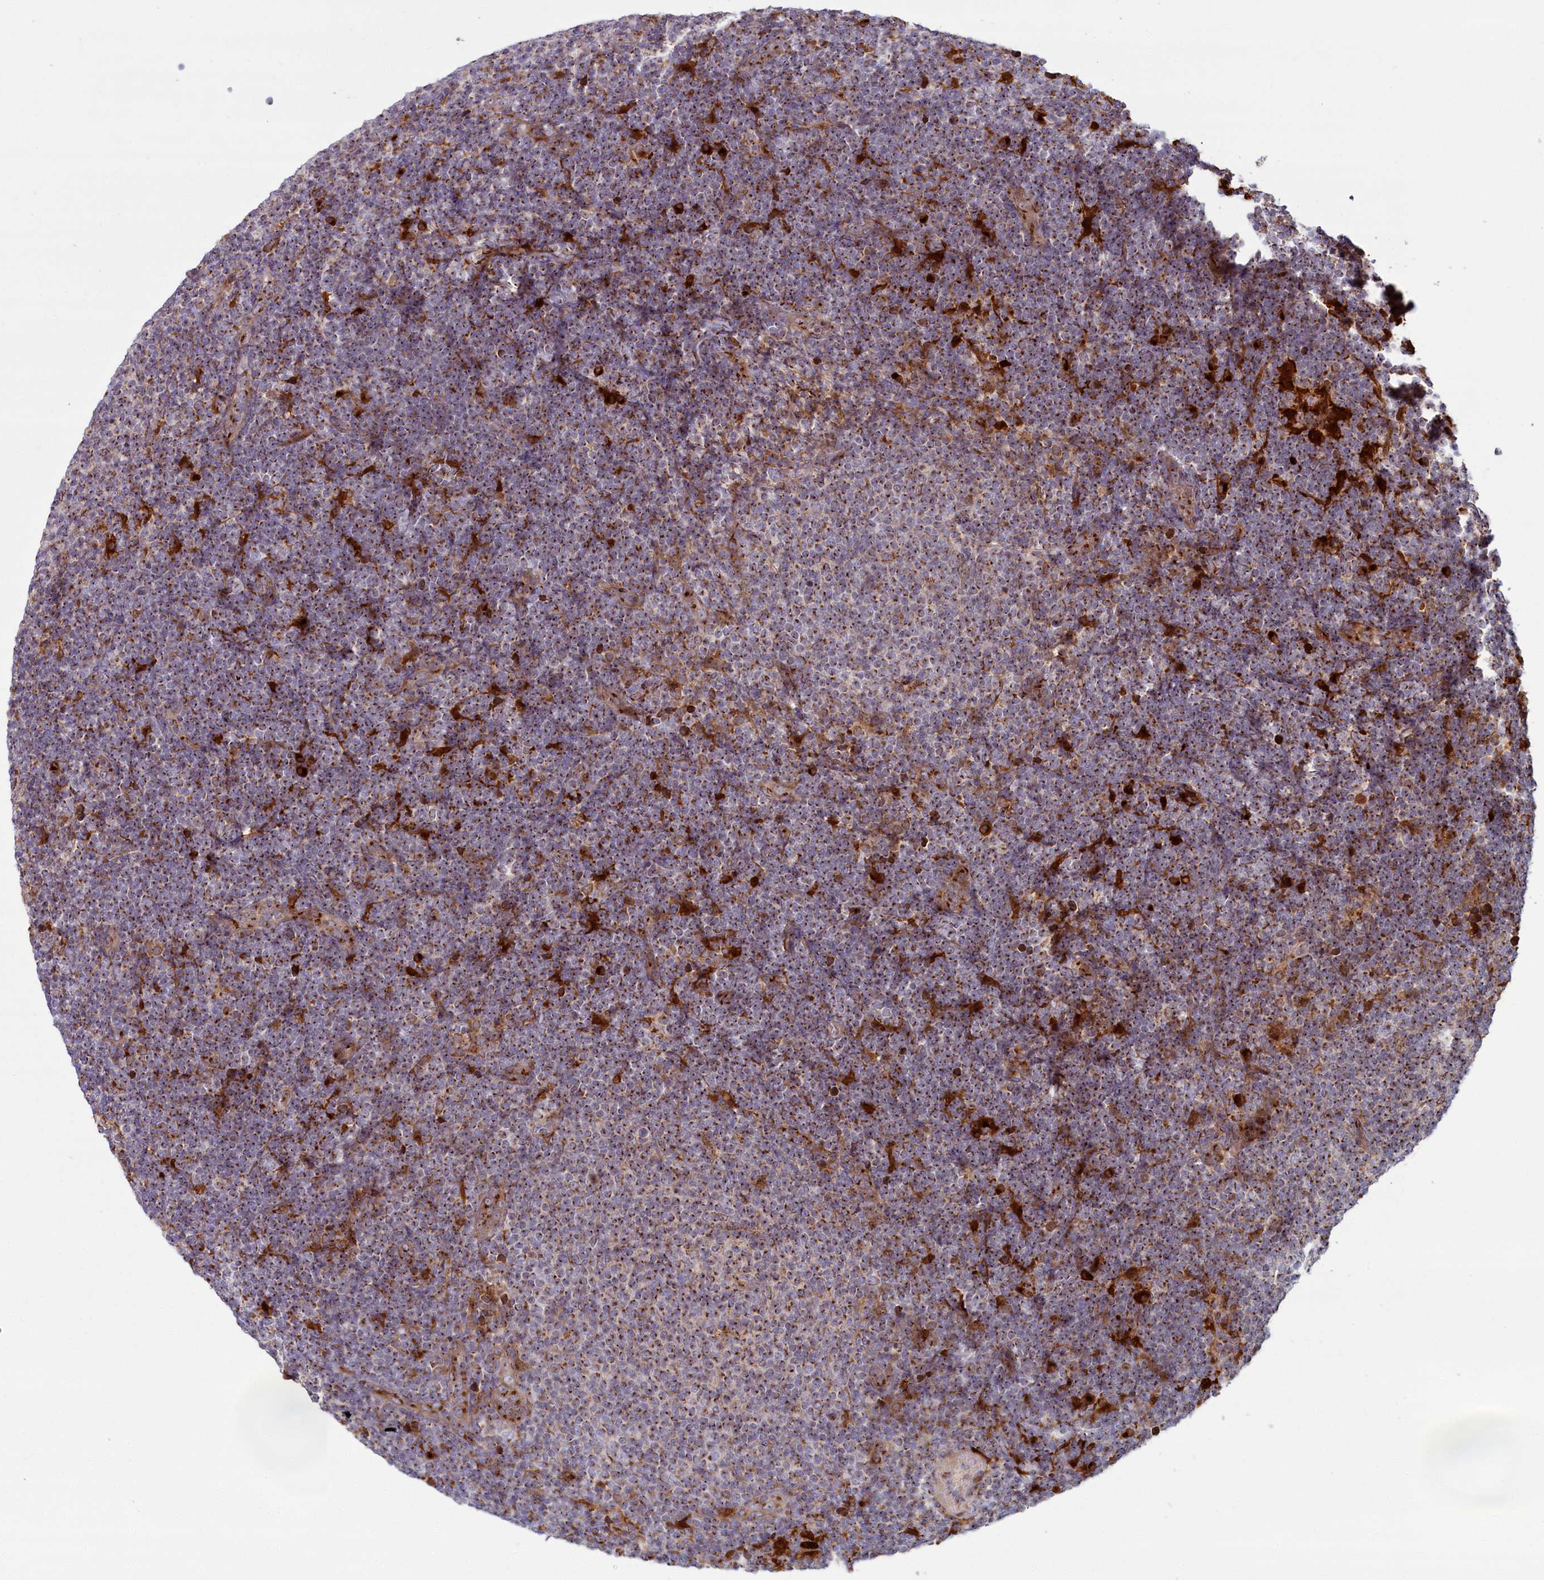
{"staining": {"intensity": "moderate", "quantity": ">75%", "location": "cytoplasmic/membranous"}, "tissue": "lymphoma", "cell_type": "Tumor cells", "image_type": "cancer", "snomed": [{"axis": "morphology", "description": "Malignant lymphoma, non-Hodgkin's type, Low grade"}, {"axis": "topography", "description": "Lymph node"}], "caption": "Immunohistochemistry (IHC) of malignant lymphoma, non-Hodgkin's type (low-grade) displays medium levels of moderate cytoplasmic/membranous expression in about >75% of tumor cells.", "gene": "BLVRB", "patient": {"sex": "male", "age": 66}}